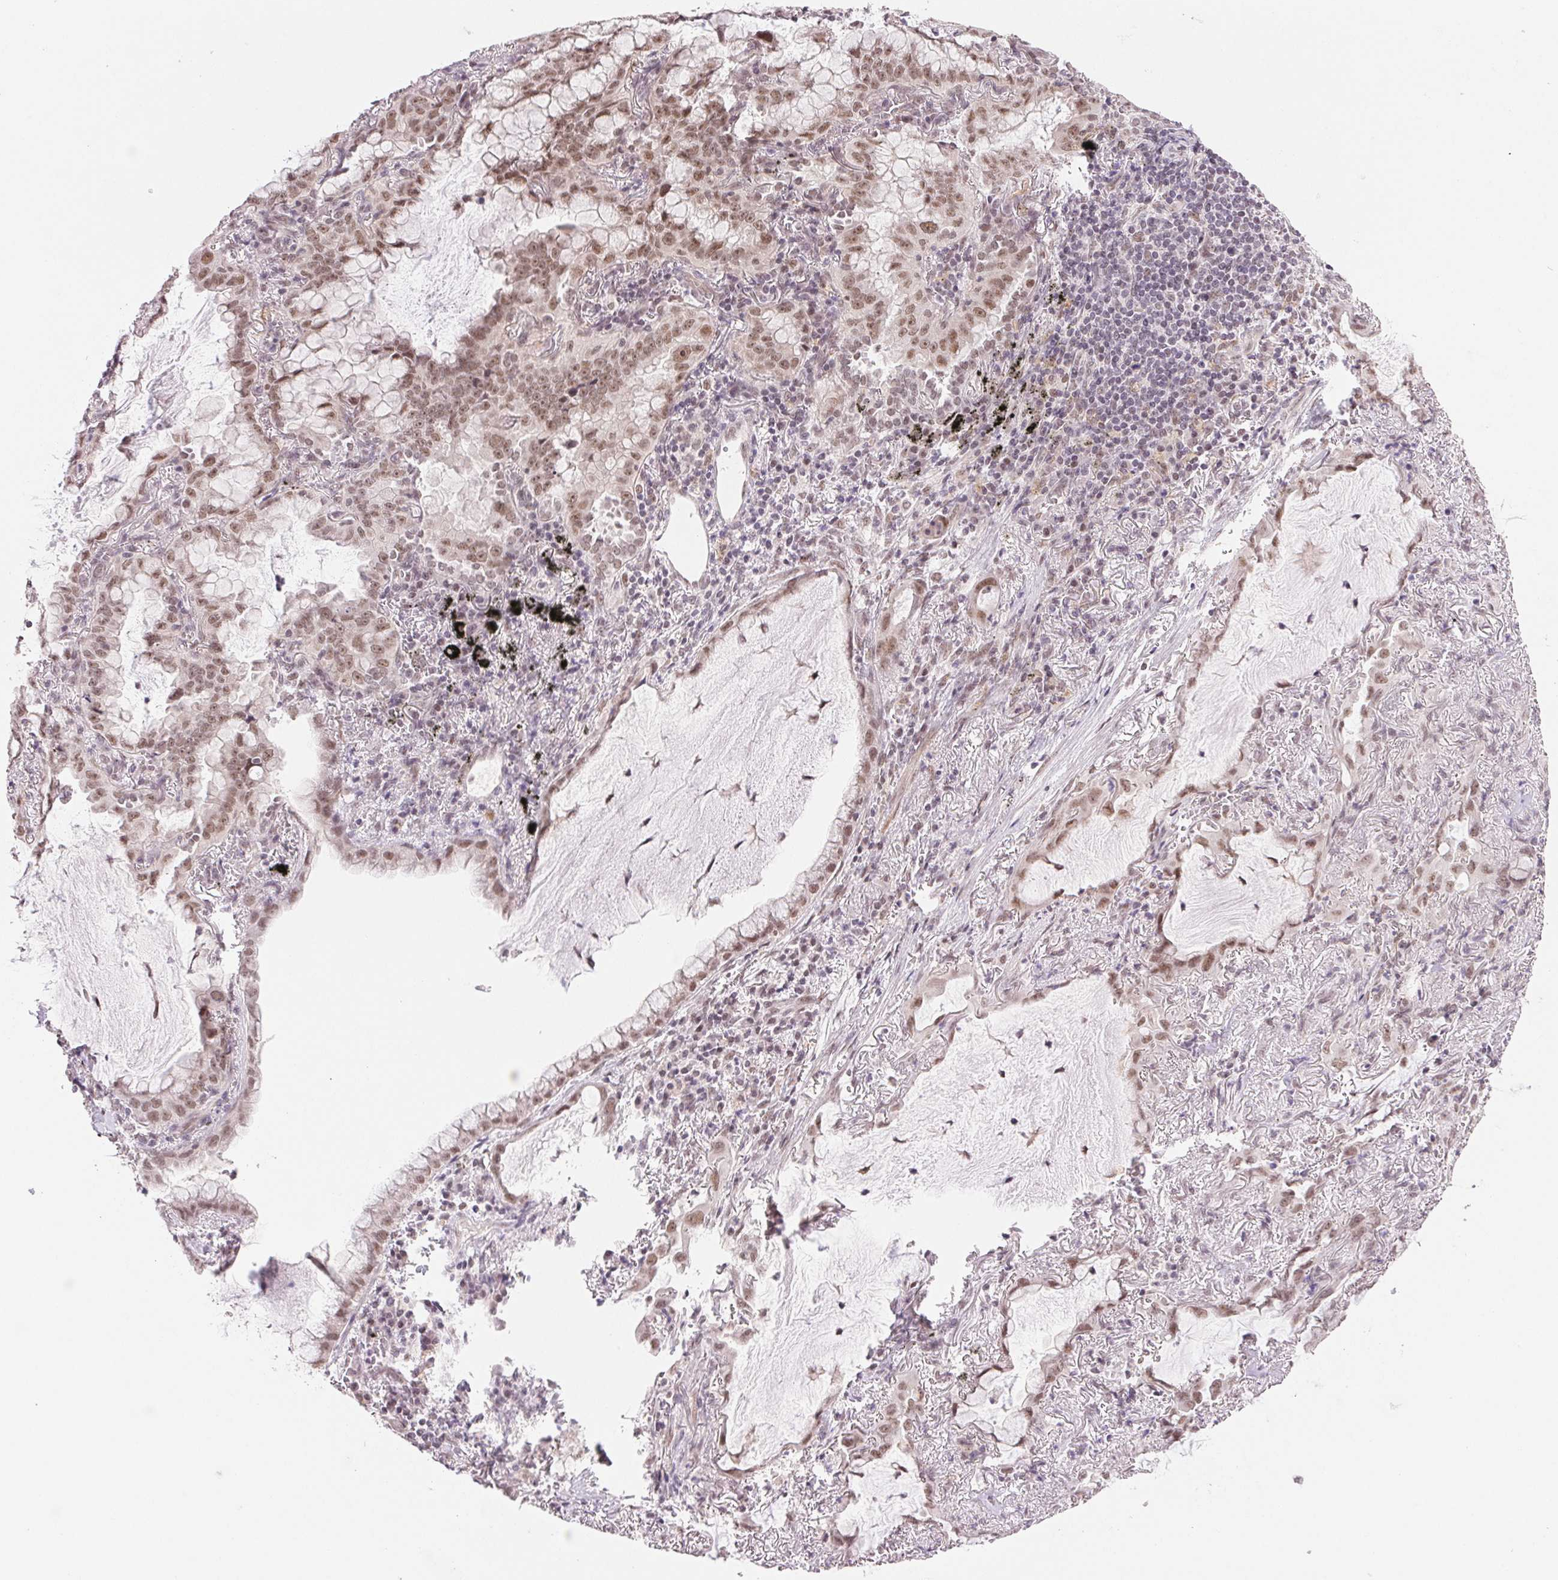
{"staining": {"intensity": "moderate", "quantity": ">75%", "location": "nuclear"}, "tissue": "lung cancer", "cell_type": "Tumor cells", "image_type": "cancer", "snomed": [{"axis": "morphology", "description": "Adenocarcinoma, NOS"}, {"axis": "topography", "description": "Lung"}], "caption": "This photomicrograph exhibits IHC staining of lung cancer, with medium moderate nuclear expression in about >75% of tumor cells.", "gene": "PRPF18", "patient": {"sex": "male", "age": 65}}